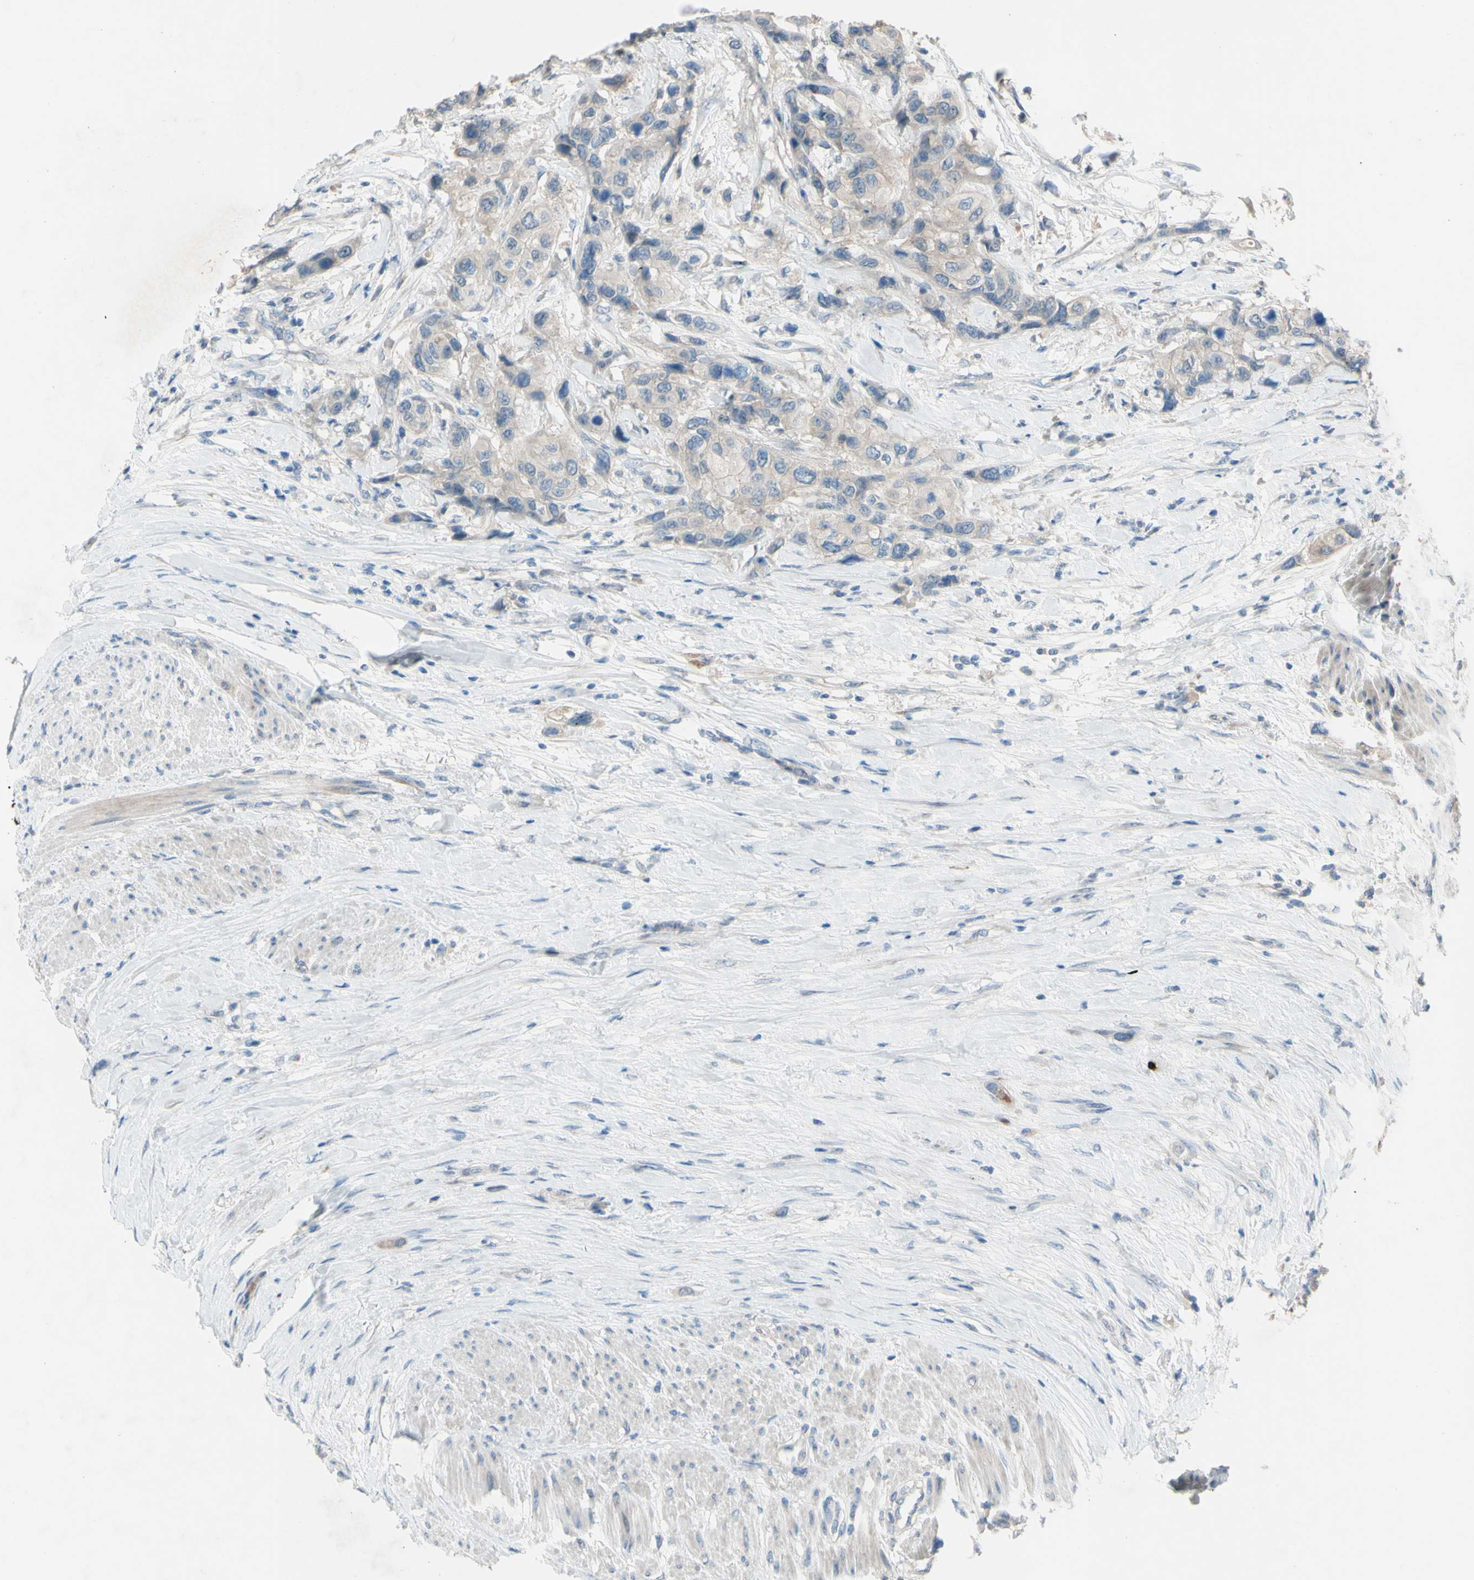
{"staining": {"intensity": "negative", "quantity": "none", "location": "none"}, "tissue": "urothelial cancer", "cell_type": "Tumor cells", "image_type": "cancer", "snomed": [{"axis": "morphology", "description": "Urothelial carcinoma, High grade"}, {"axis": "topography", "description": "Urinary bladder"}], "caption": "High power microscopy micrograph of an immunohistochemistry histopathology image of high-grade urothelial carcinoma, revealing no significant expression in tumor cells.", "gene": "CDCP1", "patient": {"sex": "female", "age": 56}}